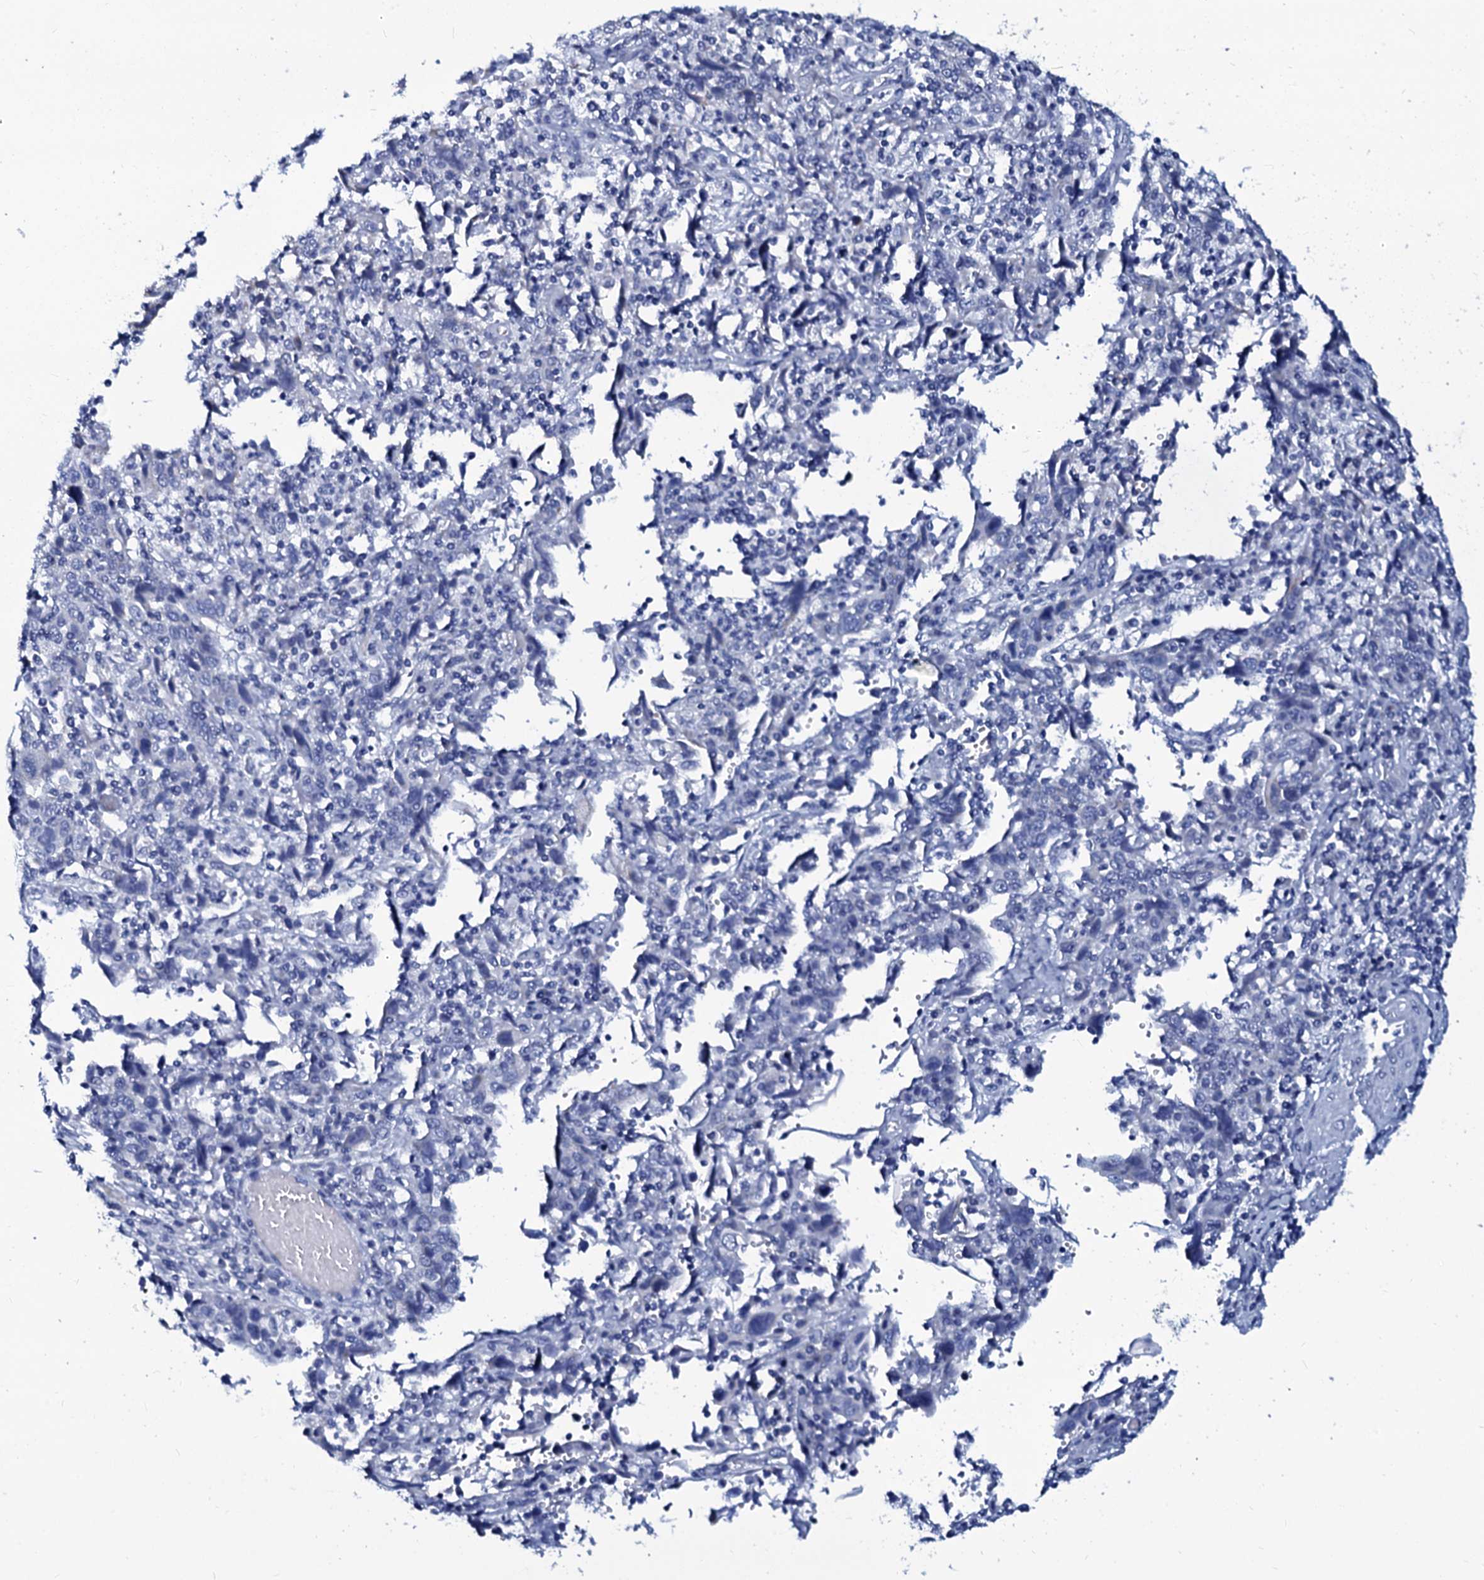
{"staining": {"intensity": "weak", "quantity": "25%-75%", "location": "cytoplasmic/membranous"}, "tissue": "cervical cancer", "cell_type": "Tumor cells", "image_type": "cancer", "snomed": [{"axis": "morphology", "description": "Squamous cell carcinoma, NOS"}, {"axis": "topography", "description": "Cervix"}], "caption": "Cervical cancer stained with immunohistochemistry (IHC) displays weak cytoplasmic/membranous positivity in approximately 25%-75% of tumor cells.", "gene": "SLC37A4", "patient": {"sex": "female", "age": 46}}